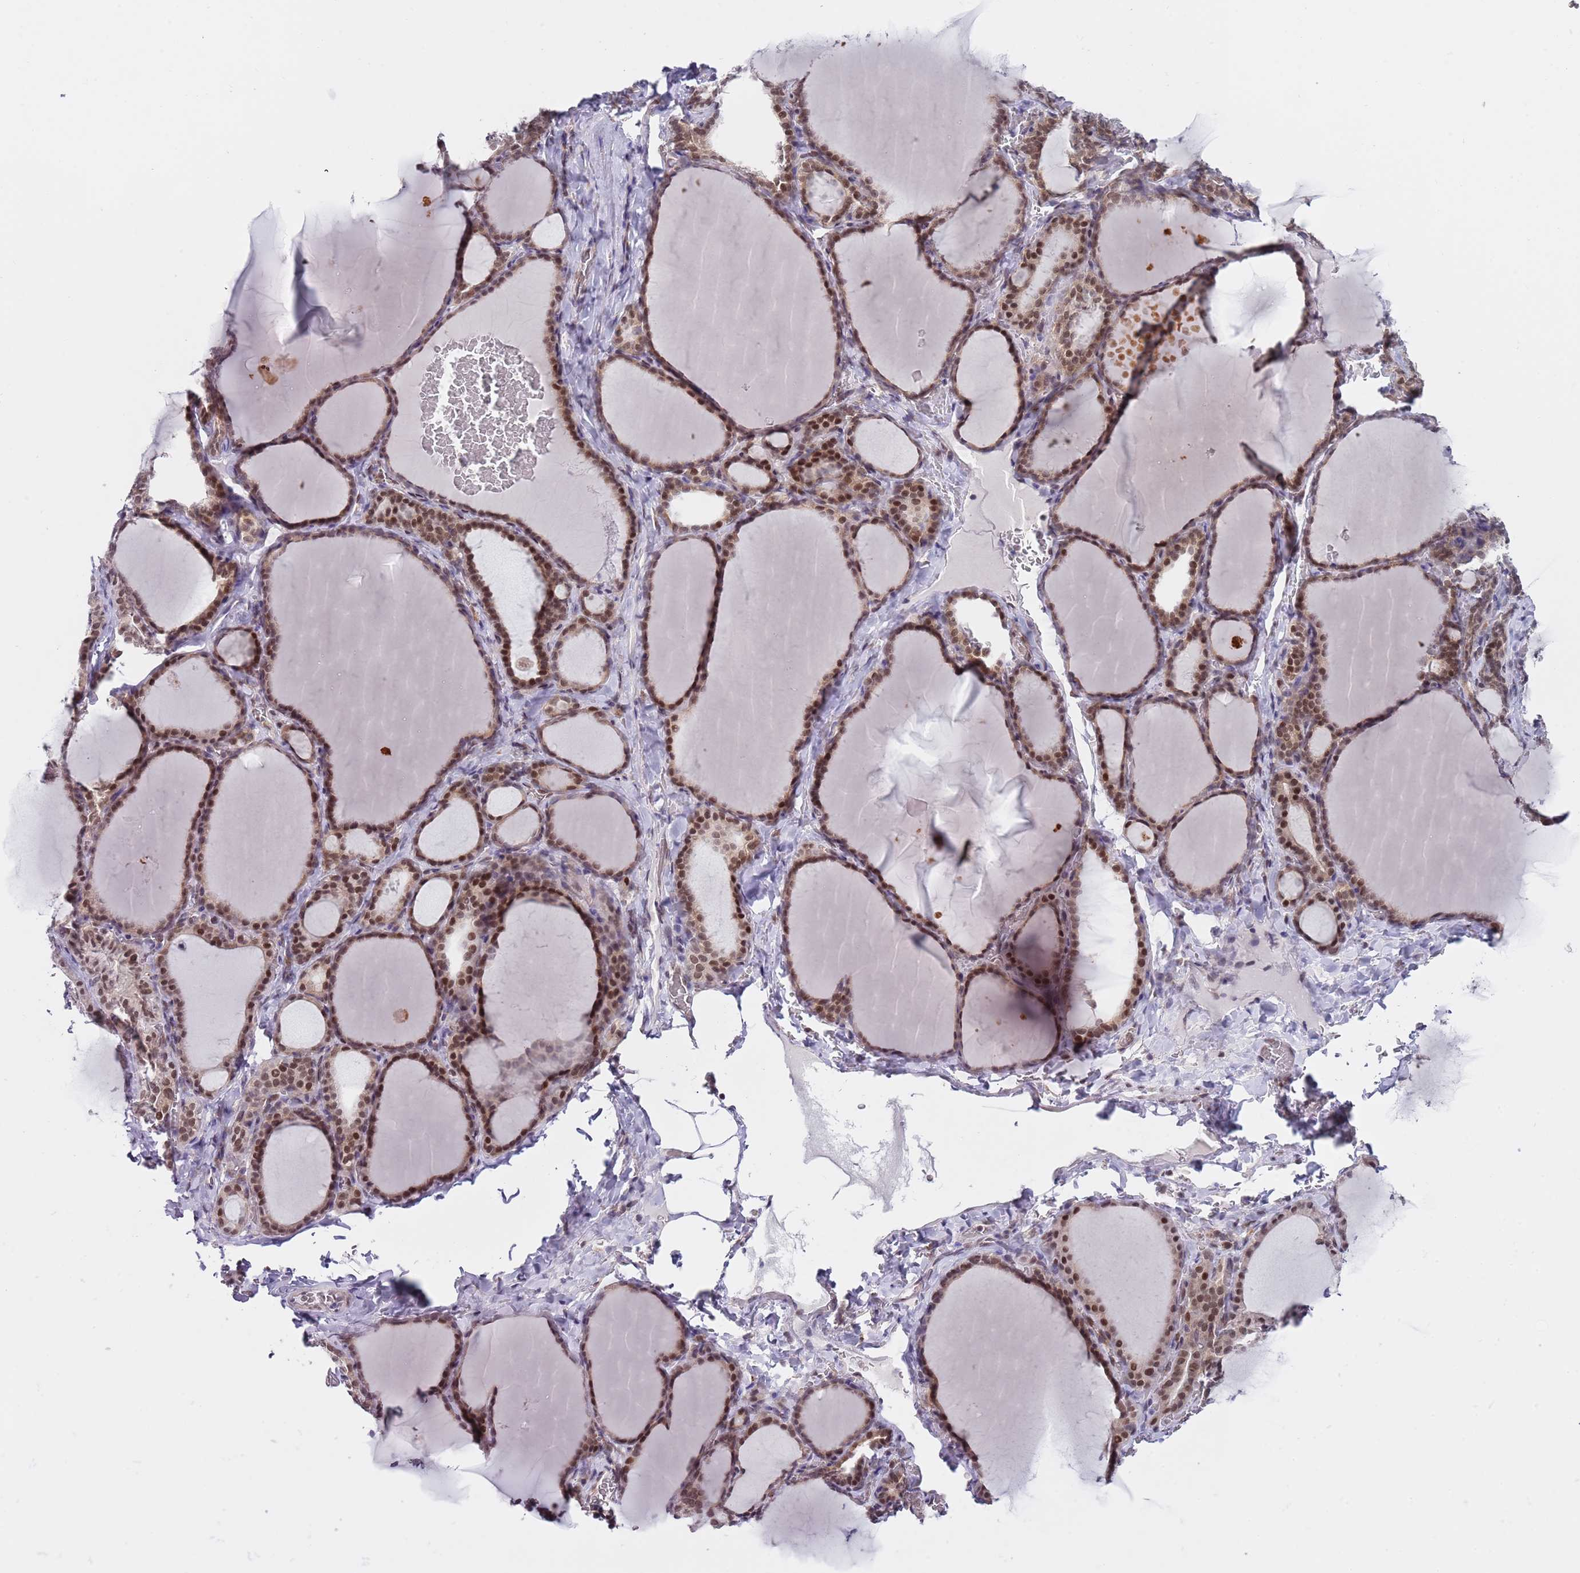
{"staining": {"intensity": "moderate", "quantity": ">75%", "location": "nuclear"}, "tissue": "thyroid gland", "cell_type": "Glandular cells", "image_type": "normal", "snomed": [{"axis": "morphology", "description": "Normal tissue, NOS"}, {"axis": "topography", "description": "Thyroid gland"}], "caption": "This photomicrograph demonstrates unremarkable thyroid gland stained with immunohistochemistry to label a protein in brown. The nuclear of glandular cells show moderate positivity for the protein. Nuclei are counter-stained blue.", "gene": "SLC25A32", "patient": {"sex": "female", "age": 39}}